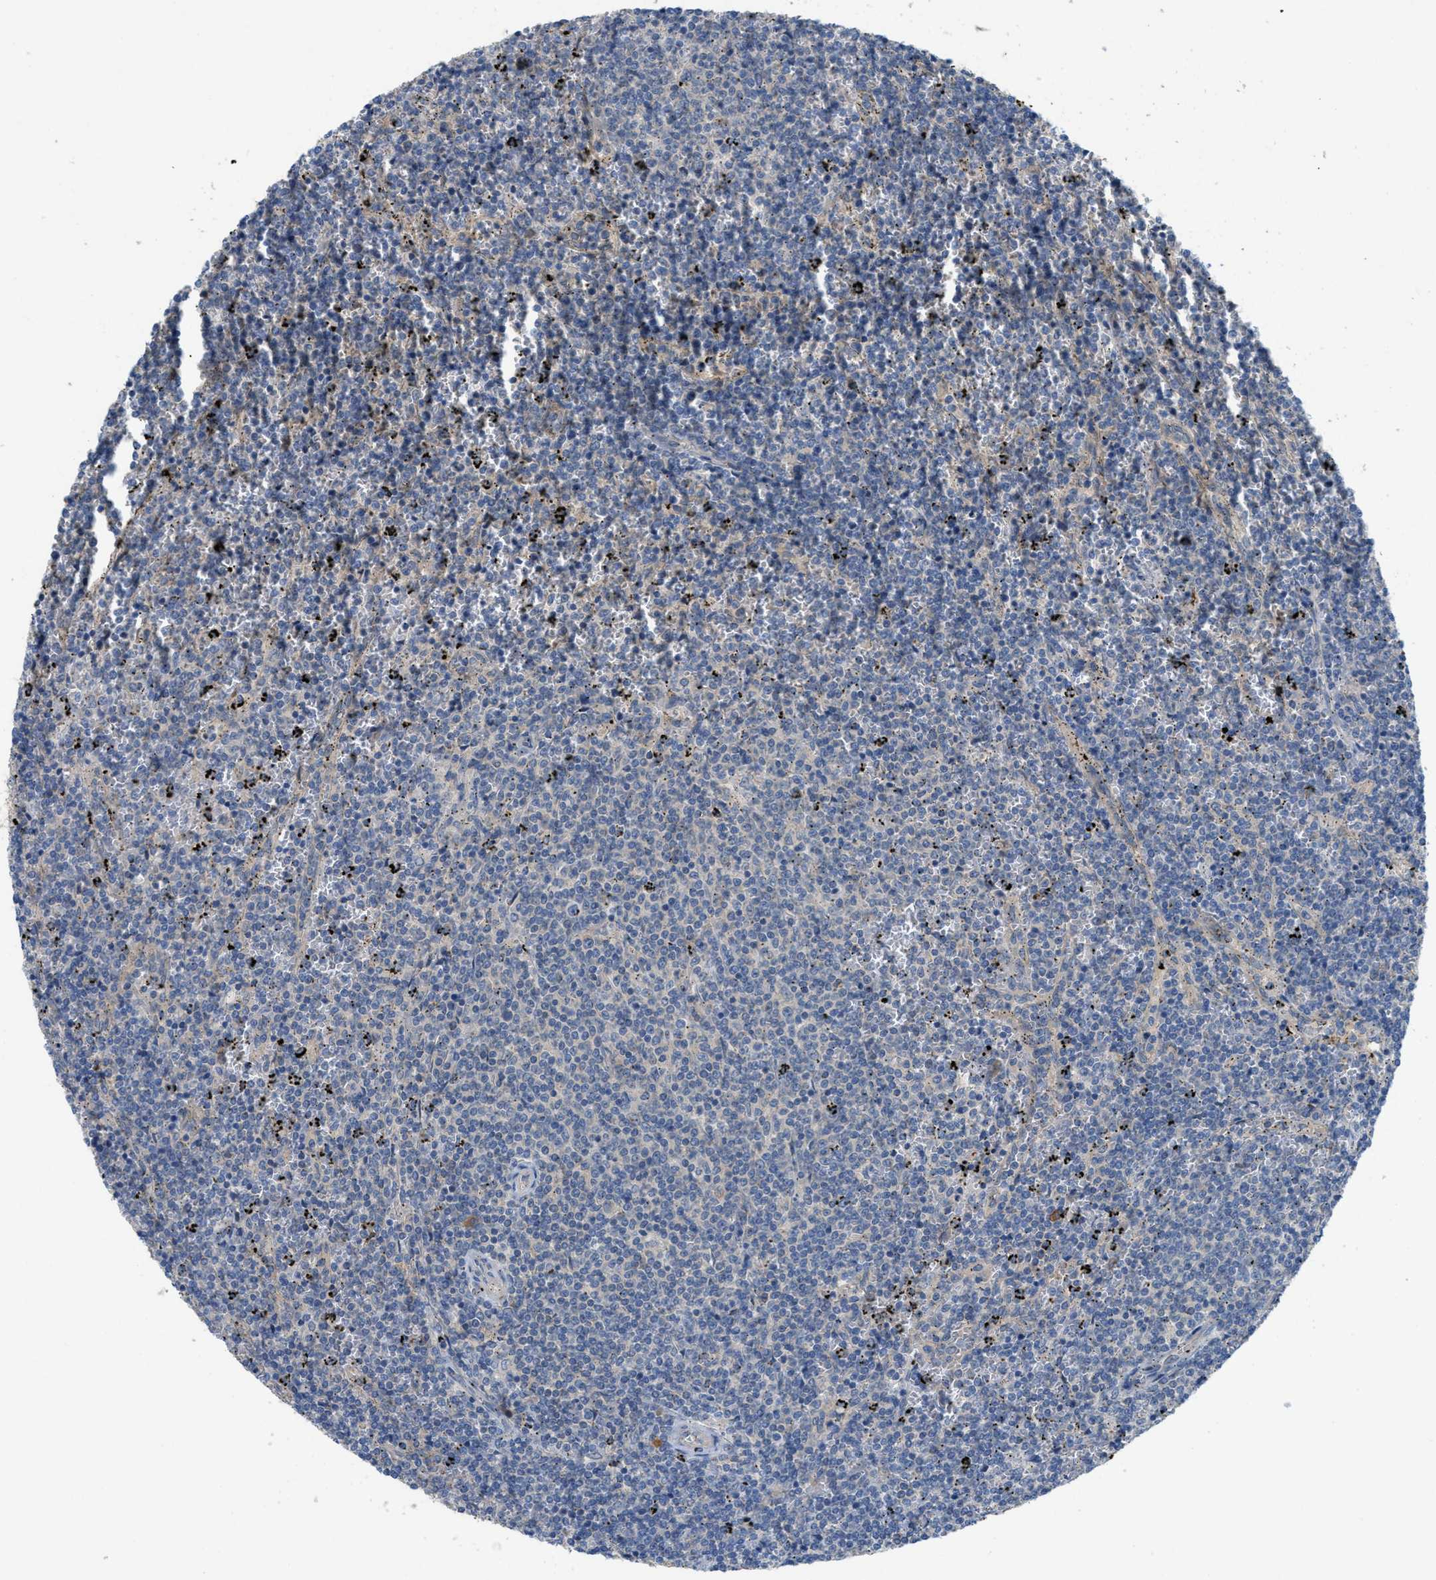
{"staining": {"intensity": "negative", "quantity": "none", "location": "none"}, "tissue": "lymphoma", "cell_type": "Tumor cells", "image_type": "cancer", "snomed": [{"axis": "morphology", "description": "Malignant lymphoma, non-Hodgkin's type, Low grade"}, {"axis": "topography", "description": "Spleen"}], "caption": "Lymphoma was stained to show a protein in brown. There is no significant positivity in tumor cells.", "gene": "UBA5", "patient": {"sex": "female", "age": 50}}